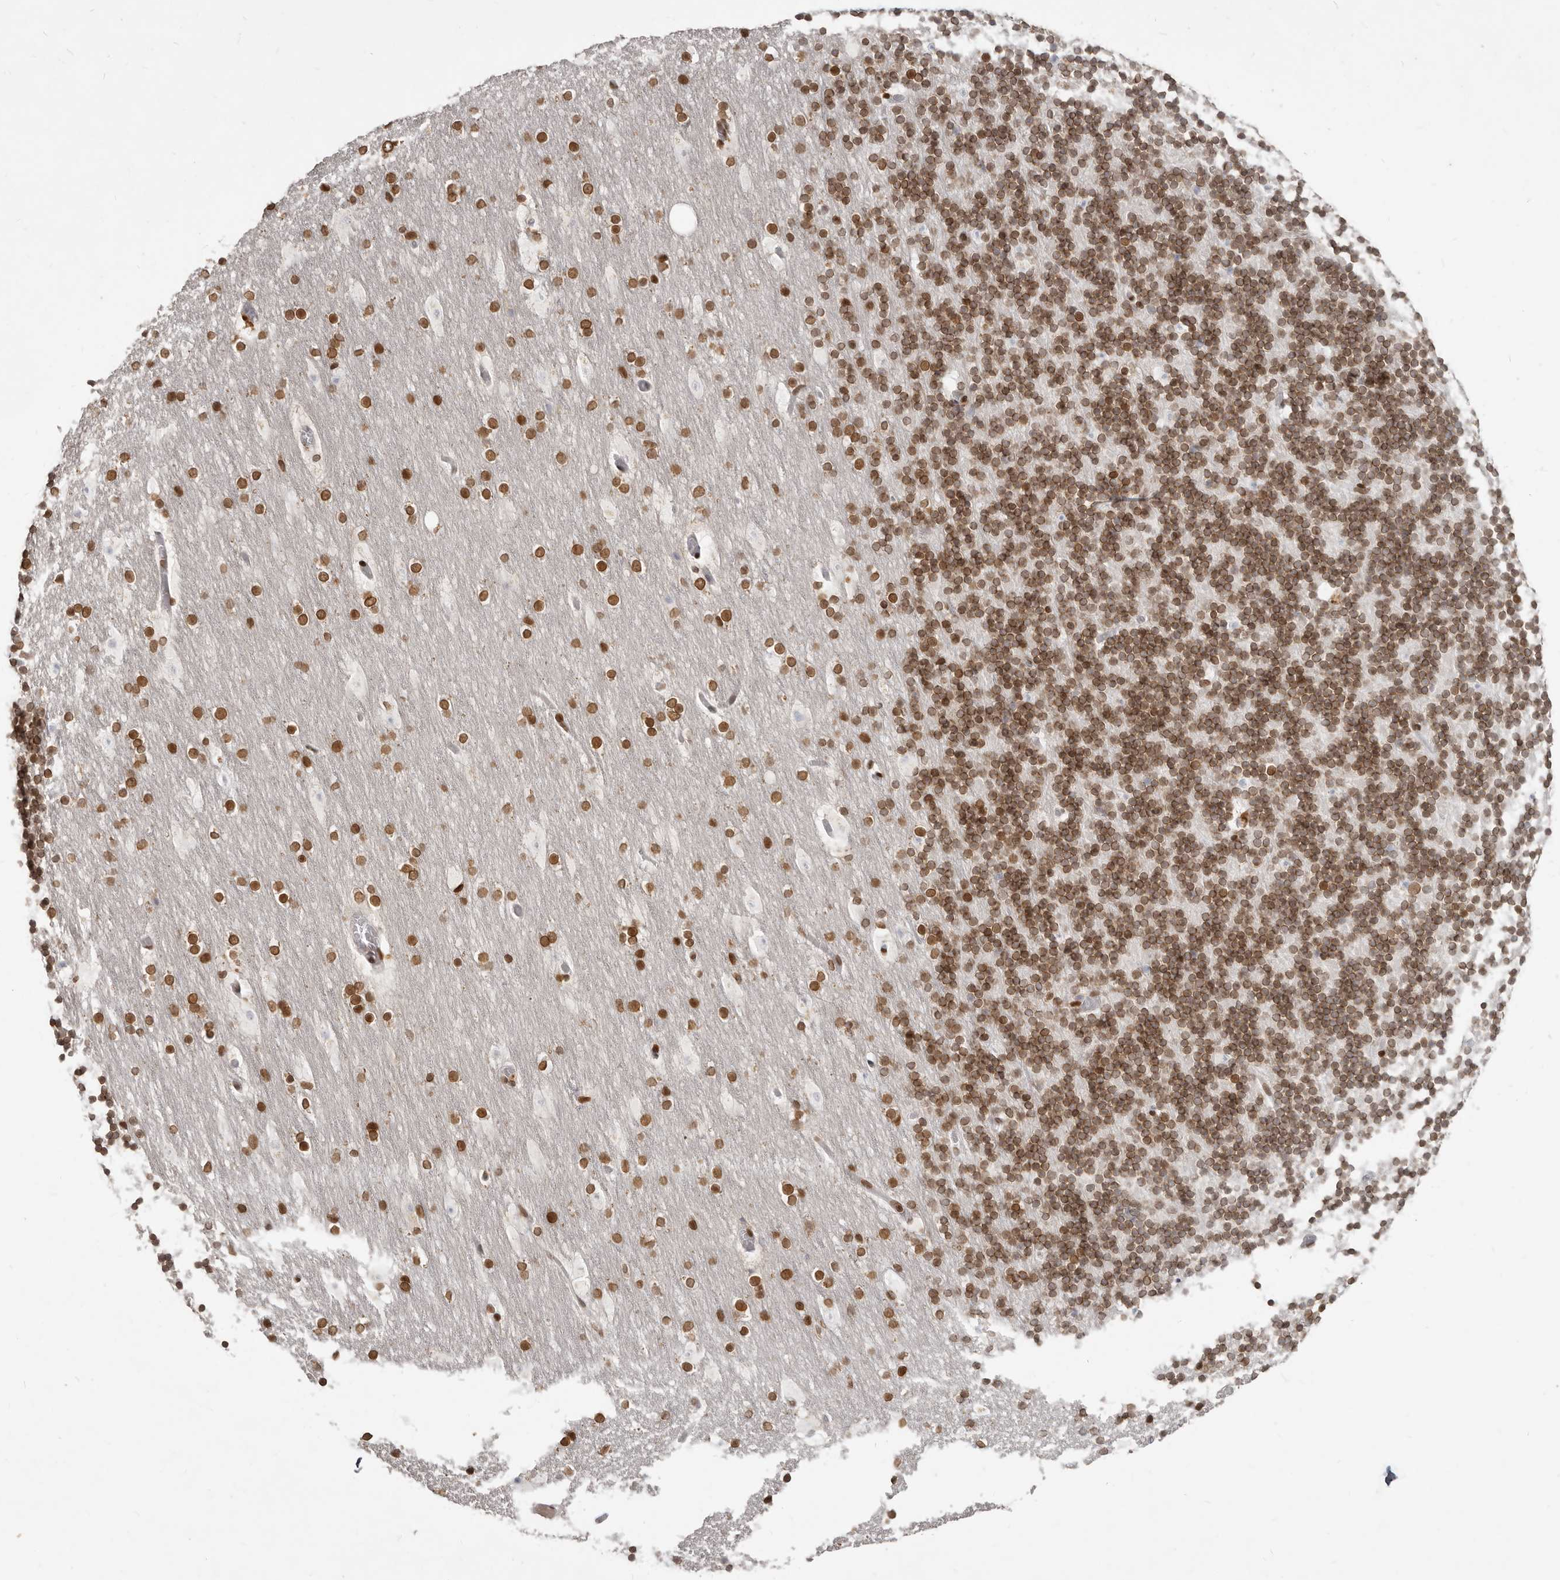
{"staining": {"intensity": "strong", "quantity": "25%-75%", "location": "nuclear"}, "tissue": "cerebellum", "cell_type": "Cells in granular layer", "image_type": "normal", "snomed": [{"axis": "morphology", "description": "Normal tissue, NOS"}, {"axis": "topography", "description": "Cerebellum"}], "caption": "The photomicrograph displays immunohistochemical staining of normal cerebellum. There is strong nuclear positivity is seen in about 25%-75% of cells in granular layer.", "gene": "NUP153", "patient": {"sex": "male", "age": 57}}